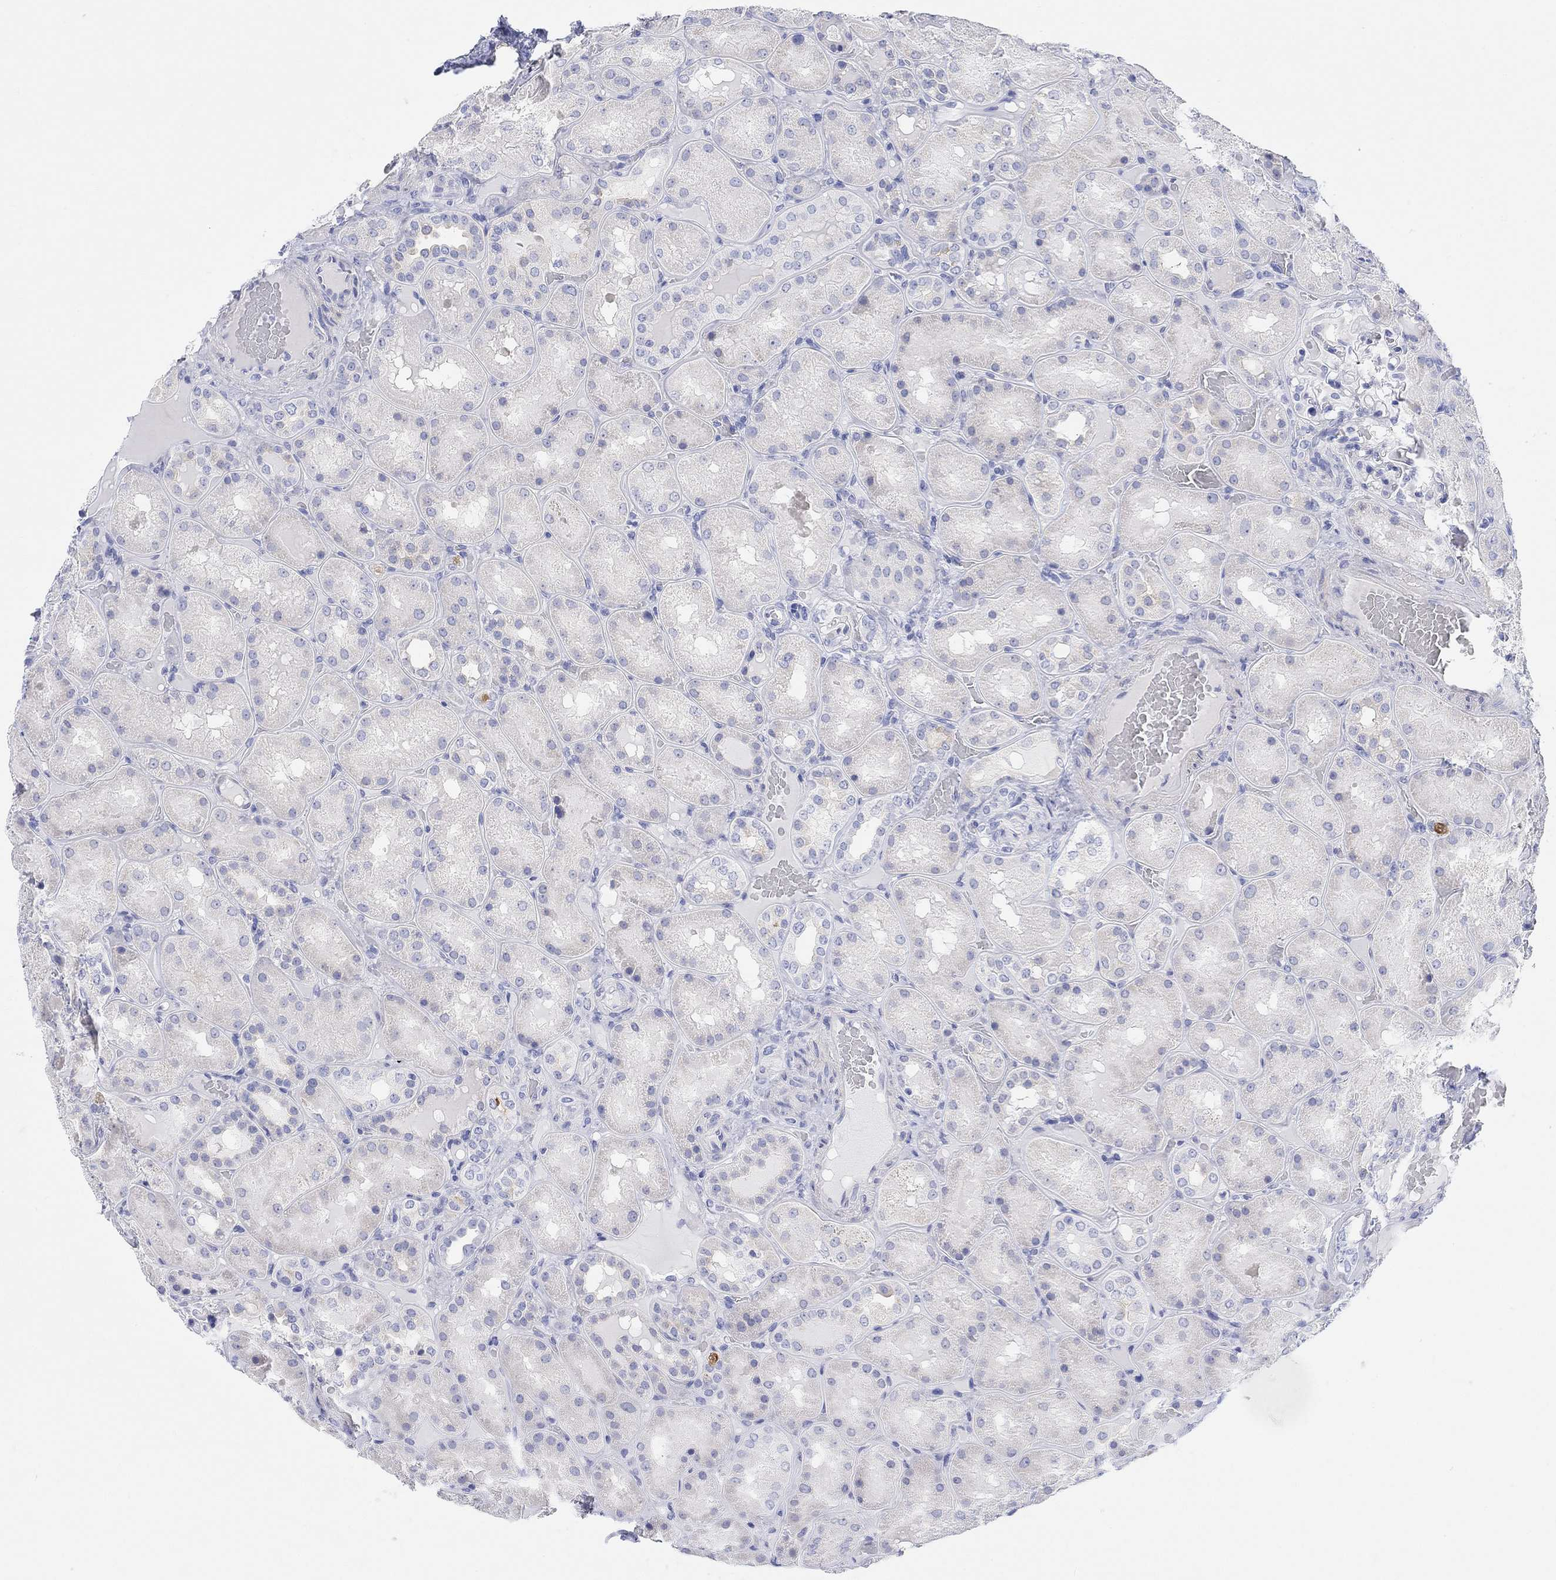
{"staining": {"intensity": "negative", "quantity": "none", "location": "none"}, "tissue": "kidney", "cell_type": "Cells in glomeruli", "image_type": "normal", "snomed": [{"axis": "morphology", "description": "Normal tissue, NOS"}, {"axis": "topography", "description": "Kidney"}], "caption": "Immunohistochemical staining of unremarkable kidney reveals no significant expression in cells in glomeruli. (DAB immunohistochemistry (IHC), high magnification).", "gene": "XIRP2", "patient": {"sex": "male", "age": 73}}